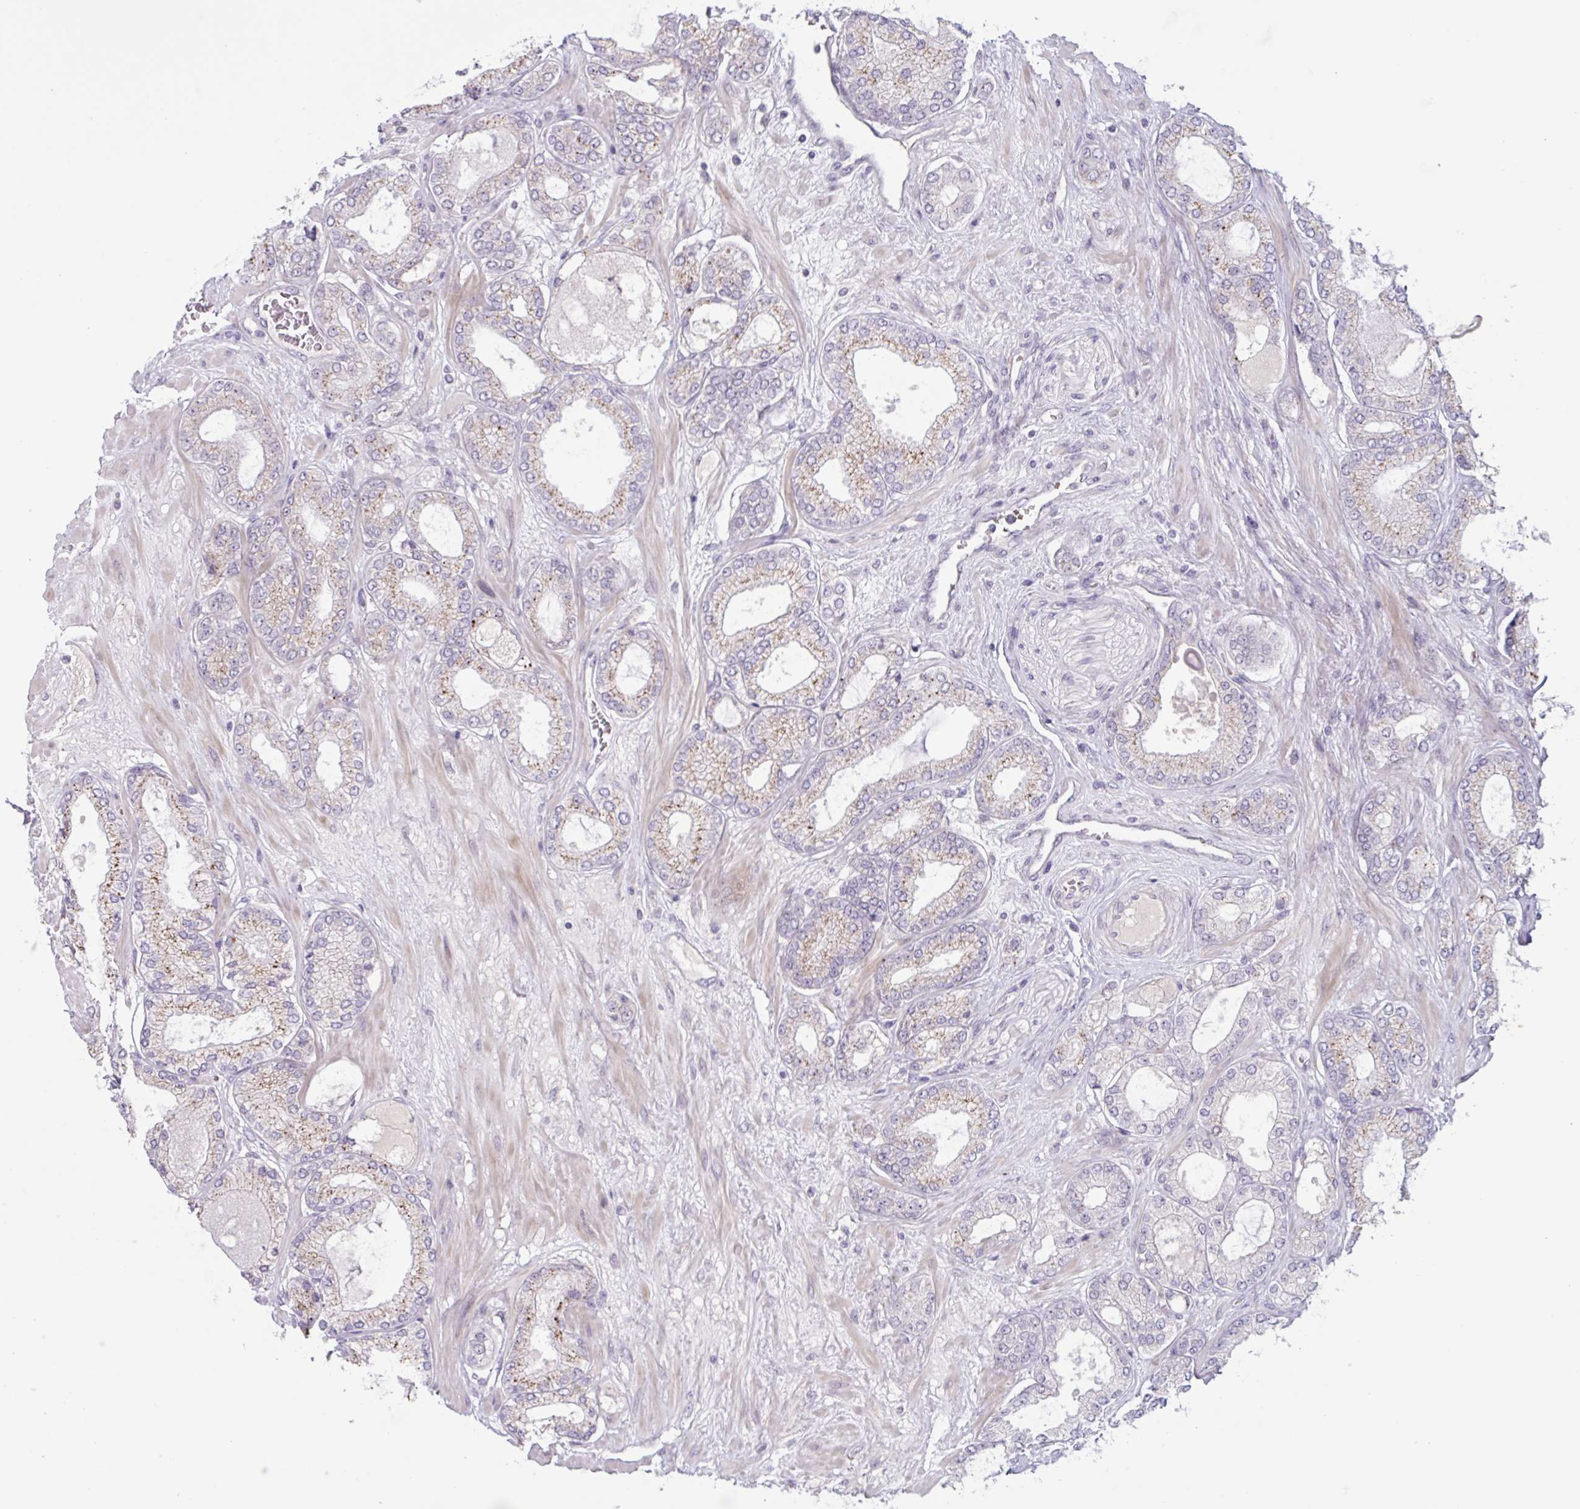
{"staining": {"intensity": "moderate", "quantity": "<25%", "location": "cytoplasmic/membranous"}, "tissue": "prostate cancer", "cell_type": "Tumor cells", "image_type": "cancer", "snomed": [{"axis": "morphology", "description": "Adenocarcinoma, High grade"}, {"axis": "topography", "description": "Prostate"}], "caption": "A micrograph showing moderate cytoplasmic/membranous staining in approximately <25% of tumor cells in prostate cancer (high-grade adenocarcinoma), as visualized by brown immunohistochemical staining.", "gene": "RFPL4B", "patient": {"sex": "male", "age": 68}}